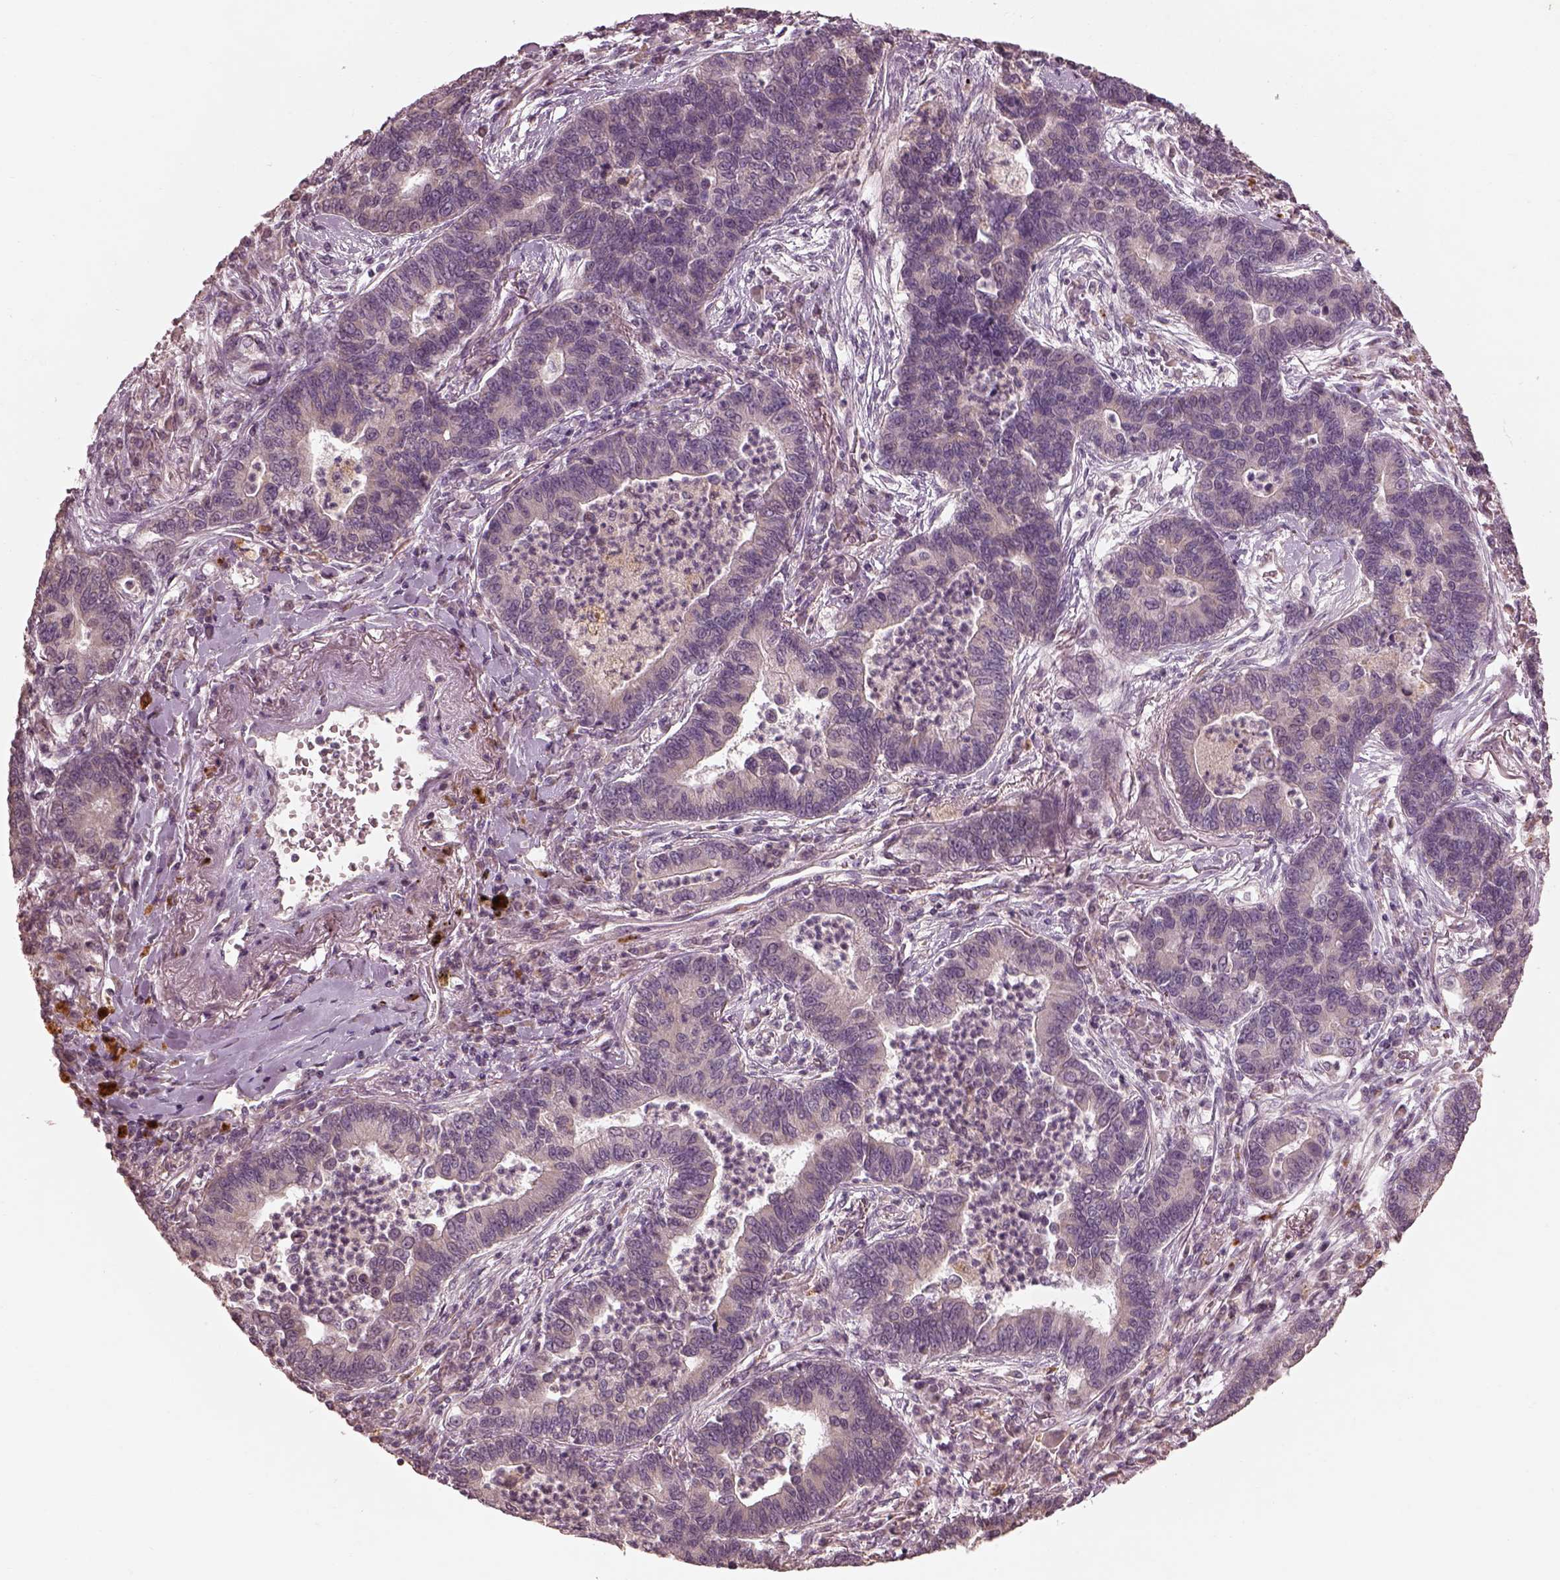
{"staining": {"intensity": "negative", "quantity": "none", "location": "none"}, "tissue": "lung cancer", "cell_type": "Tumor cells", "image_type": "cancer", "snomed": [{"axis": "morphology", "description": "Adenocarcinoma, NOS"}, {"axis": "topography", "description": "Lung"}], "caption": "Lung adenocarcinoma was stained to show a protein in brown. There is no significant positivity in tumor cells.", "gene": "SLC25A46", "patient": {"sex": "female", "age": 57}}